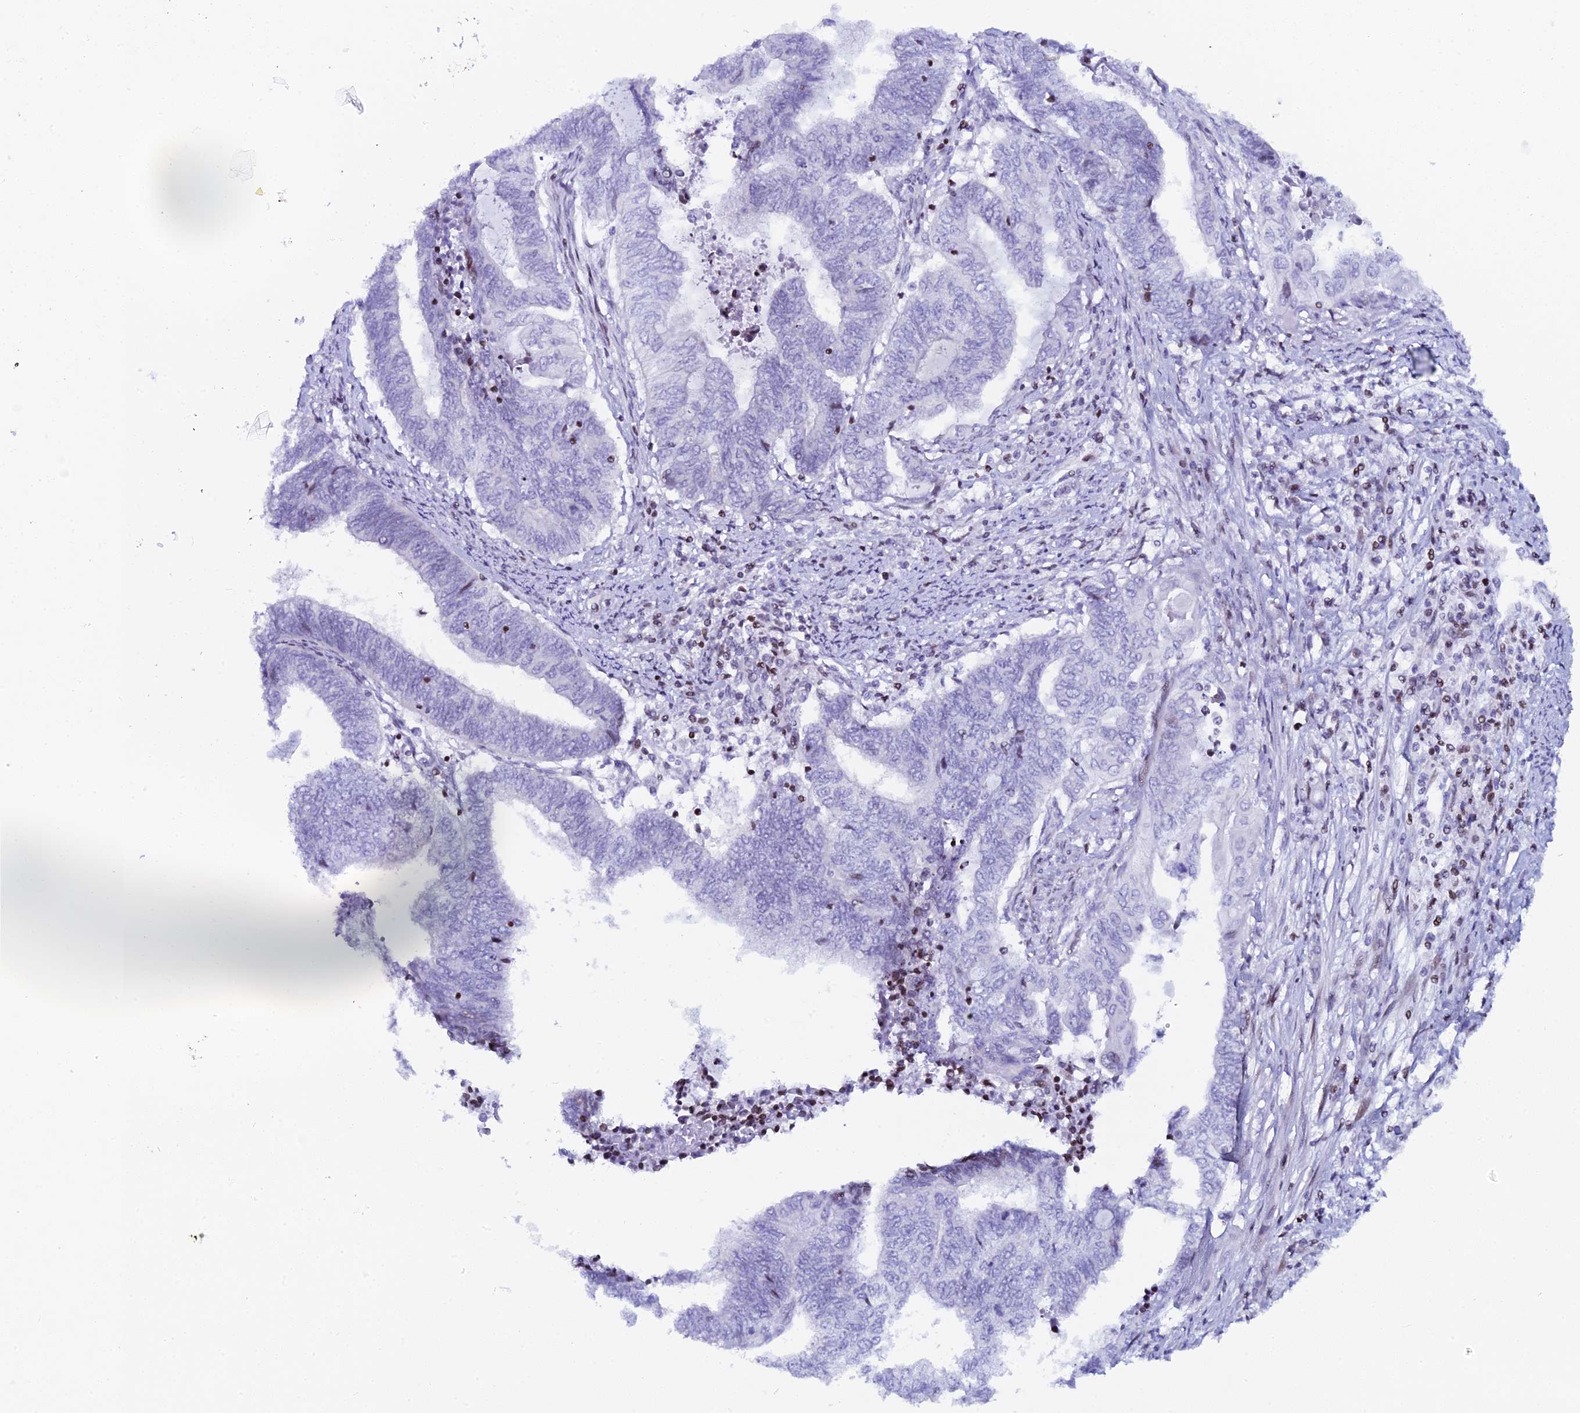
{"staining": {"intensity": "moderate", "quantity": "<25%", "location": "nuclear"}, "tissue": "endometrial cancer", "cell_type": "Tumor cells", "image_type": "cancer", "snomed": [{"axis": "morphology", "description": "Adenocarcinoma, NOS"}, {"axis": "topography", "description": "Uterus"}, {"axis": "topography", "description": "Endometrium"}], "caption": "Endometrial adenocarcinoma stained with immunohistochemistry (IHC) exhibits moderate nuclear positivity in approximately <25% of tumor cells. (Brightfield microscopy of DAB IHC at high magnification).", "gene": "MYNN", "patient": {"sex": "female", "age": 70}}